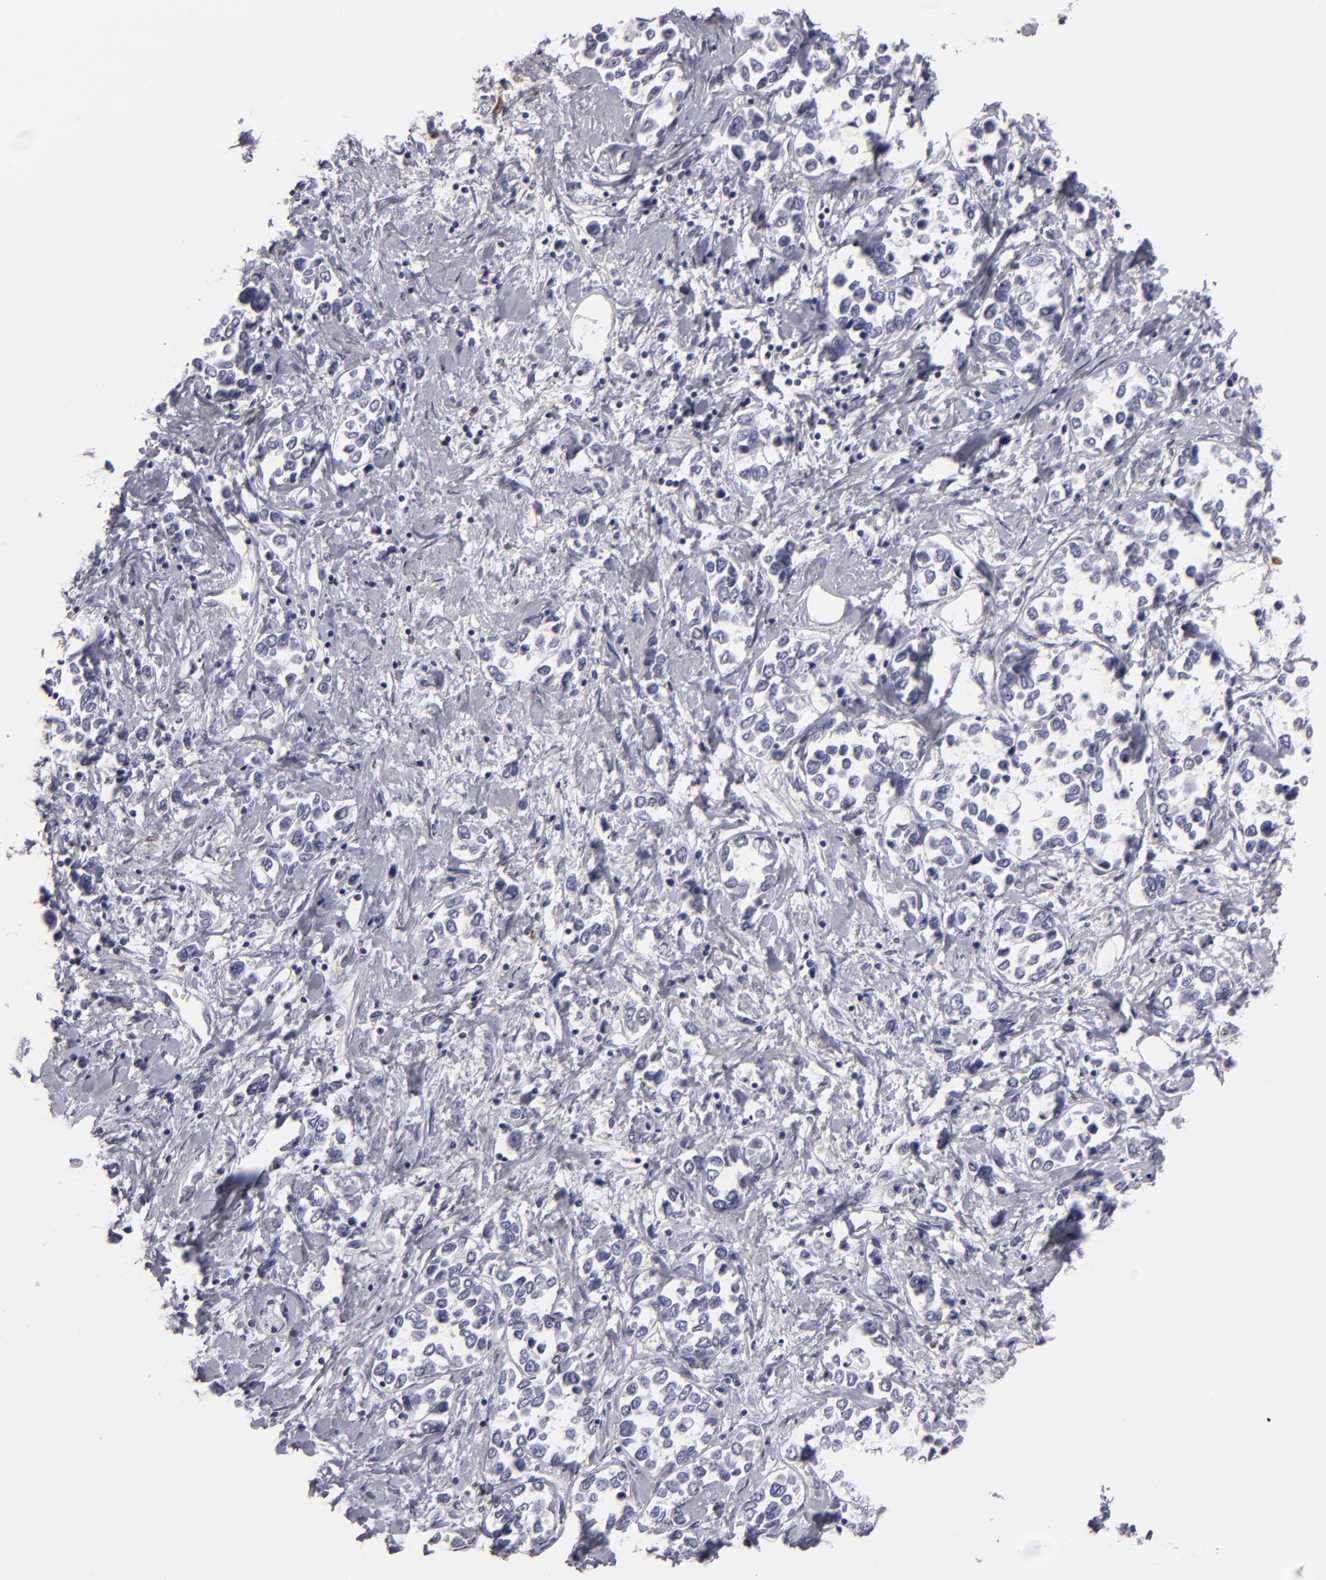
{"staining": {"intensity": "negative", "quantity": "none", "location": "none"}, "tissue": "stomach cancer", "cell_type": "Tumor cells", "image_type": "cancer", "snomed": [{"axis": "morphology", "description": "Adenocarcinoma, NOS"}, {"axis": "topography", "description": "Stomach, upper"}], "caption": "Tumor cells show no significant expression in adenocarcinoma (stomach). The staining was performed using DAB (3,3'-diaminobenzidine) to visualize the protein expression in brown, while the nuclei were stained in blue with hematoxylin (Magnification: 20x).", "gene": "F13A1", "patient": {"sex": "male", "age": 76}}